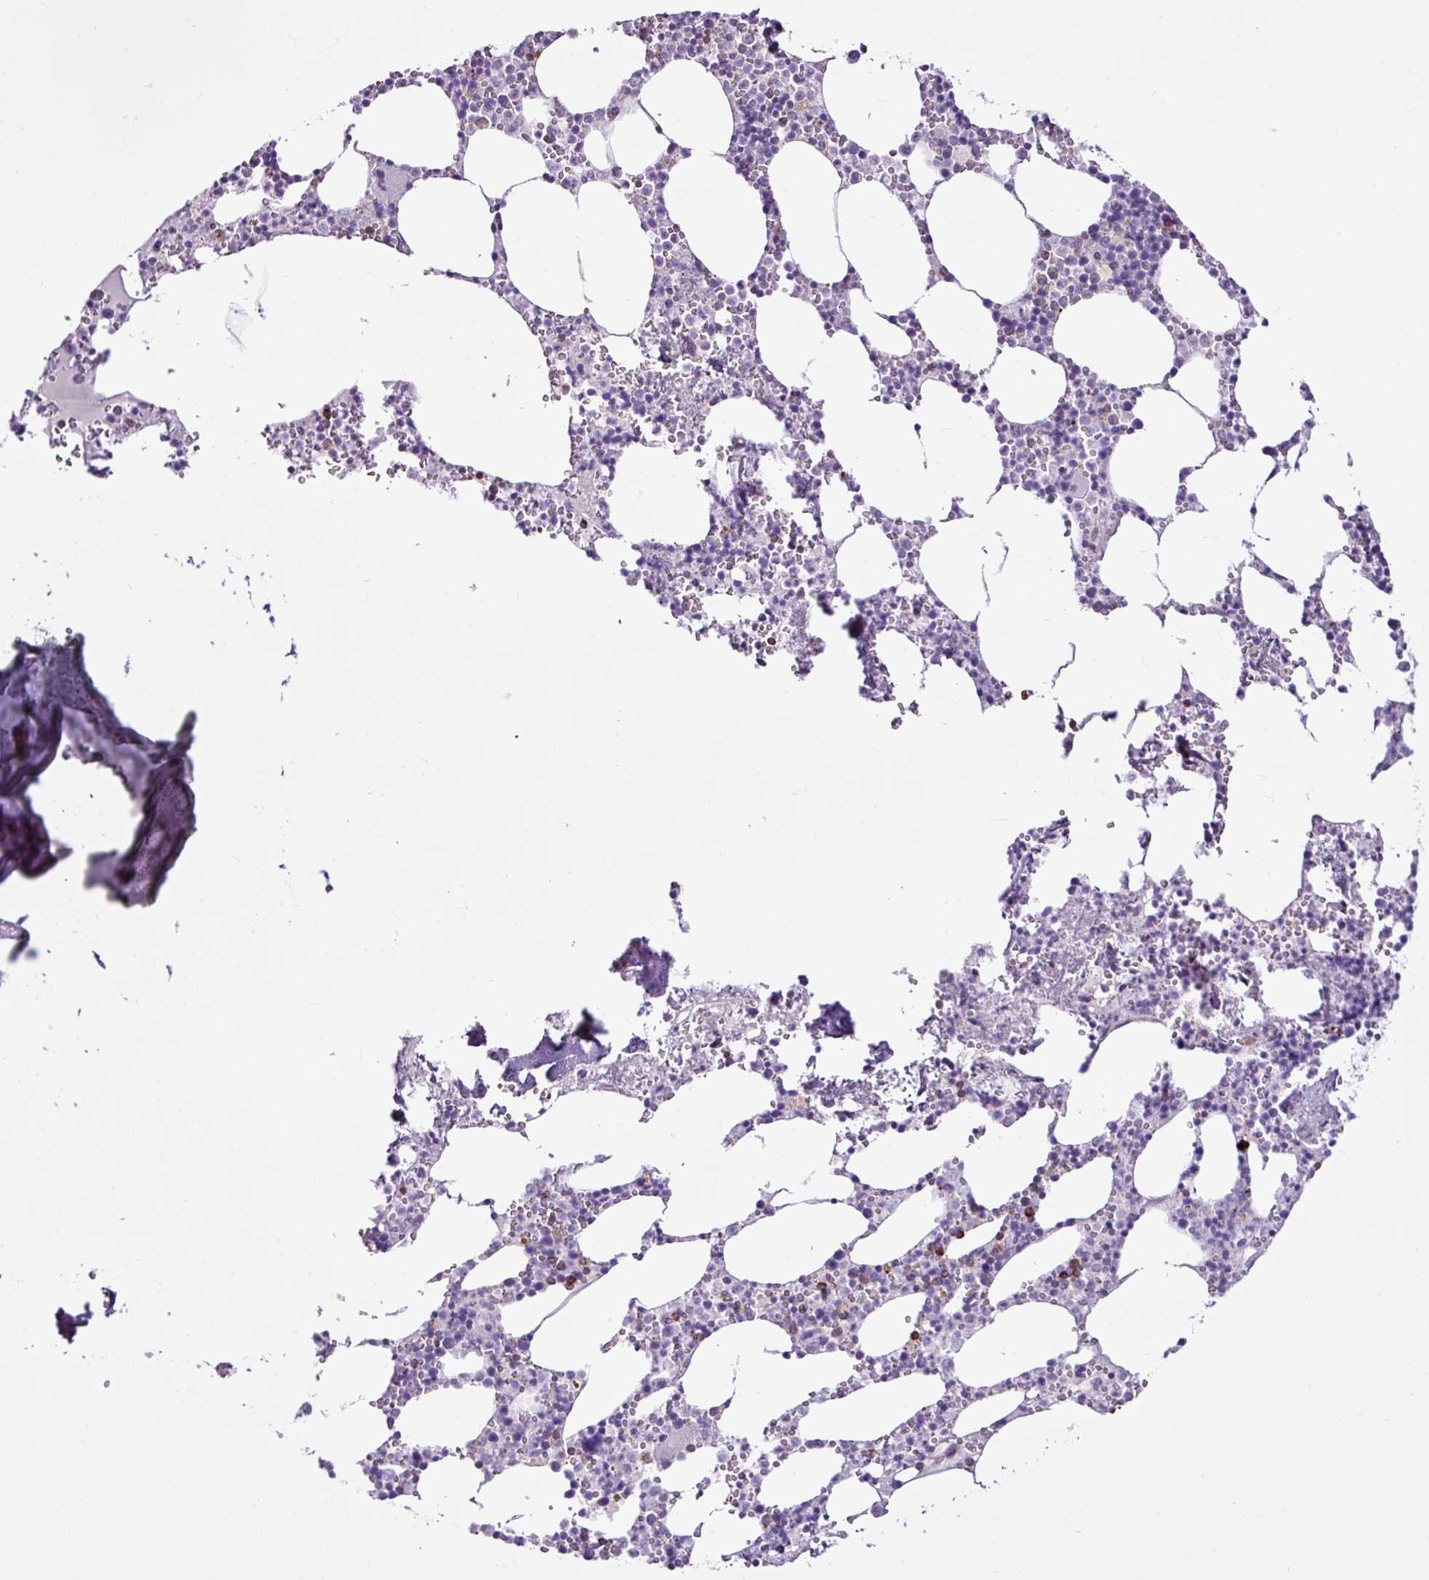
{"staining": {"intensity": "strong", "quantity": "<25%", "location": "cytoplasmic/membranous"}, "tissue": "bone marrow", "cell_type": "Hematopoietic cells", "image_type": "normal", "snomed": [{"axis": "morphology", "description": "Normal tissue, NOS"}, {"axis": "topography", "description": "Bone marrow"}], "caption": "Immunohistochemical staining of normal bone marrow reveals strong cytoplasmic/membranous protein staining in about <25% of hematopoietic cells.", "gene": "EME2", "patient": {"sex": "male", "age": 54}}